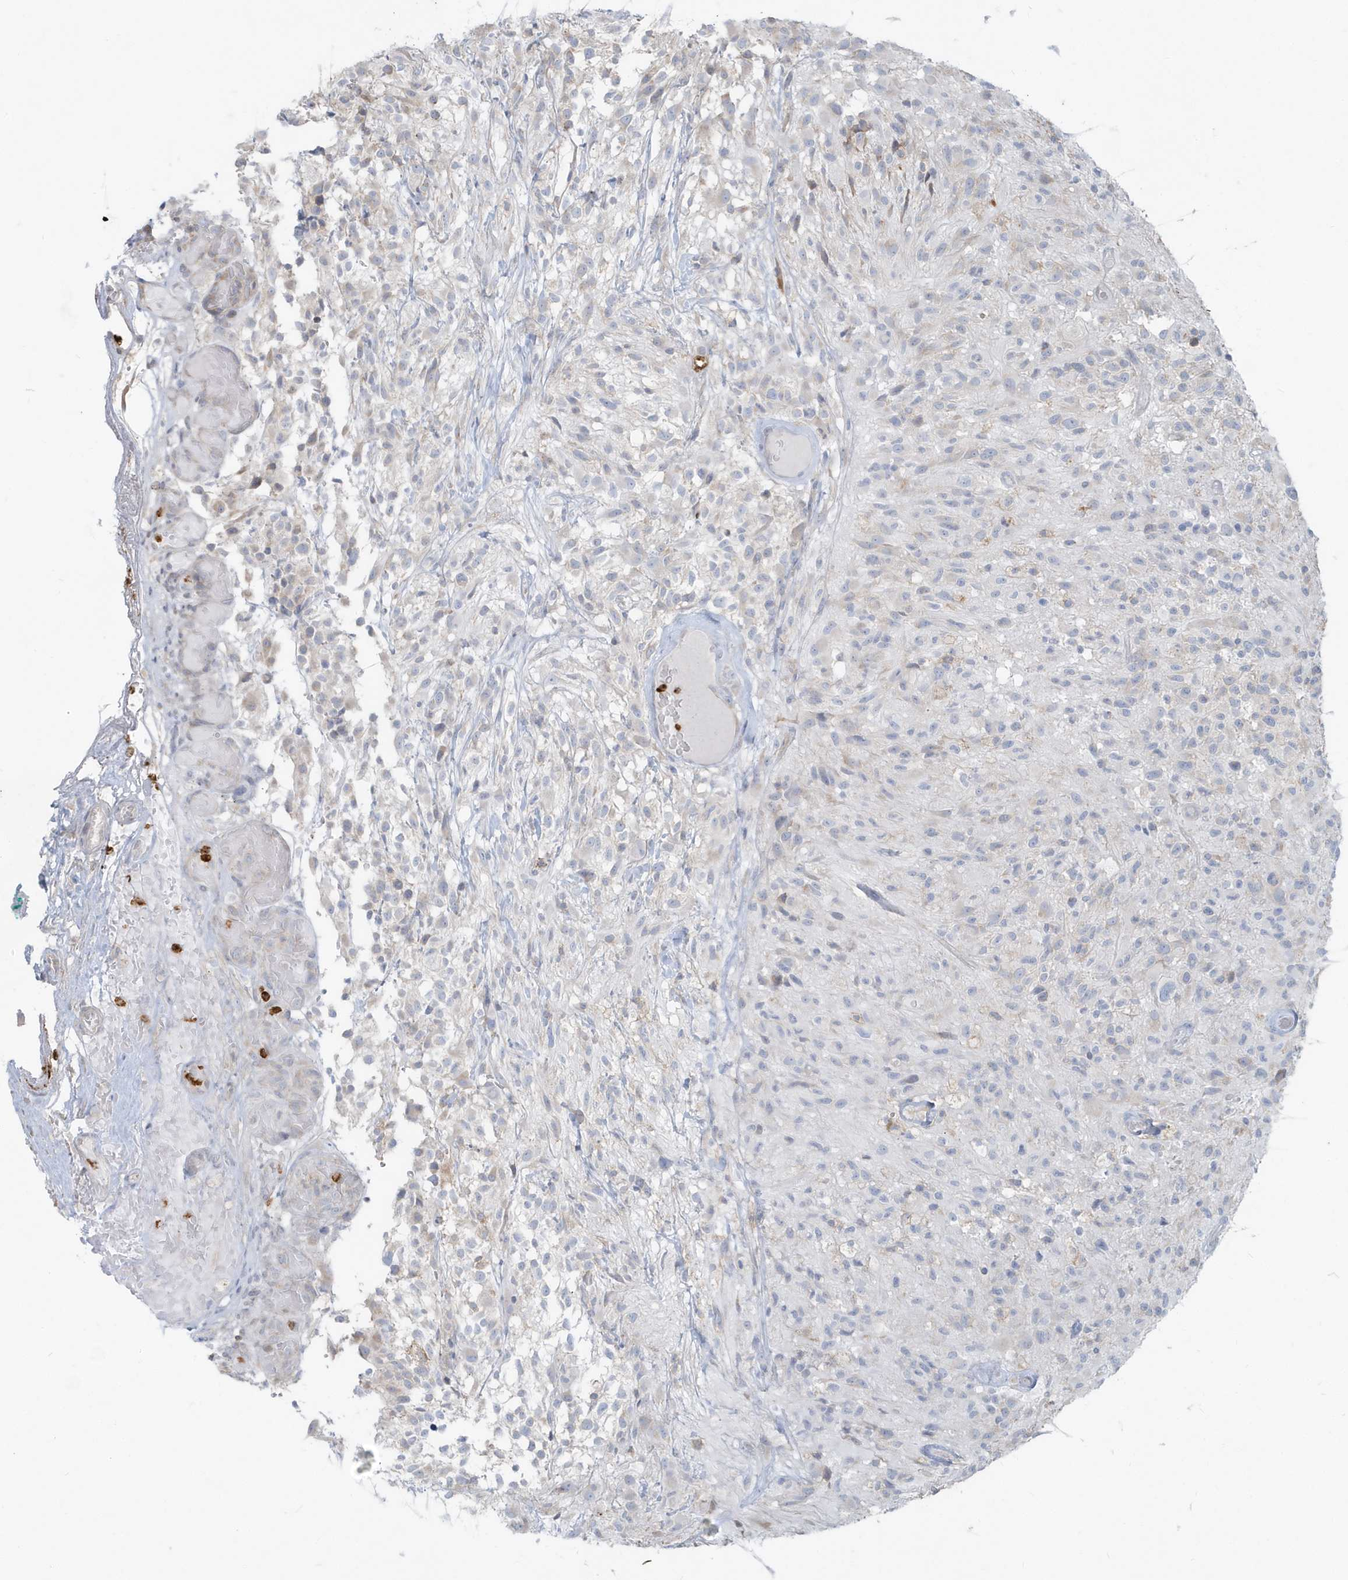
{"staining": {"intensity": "negative", "quantity": "none", "location": "none"}, "tissue": "glioma", "cell_type": "Tumor cells", "image_type": "cancer", "snomed": [{"axis": "morphology", "description": "Glioma, malignant, High grade"}, {"axis": "morphology", "description": "Glioblastoma, NOS"}, {"axis": "topography", "description": "Brain"}], "caption": "Micrograph shows no significant protein staining in tumor cells of glioblastoma.", "gene": "CCNJ", "patient": {"sex": "male", "age": 60}}